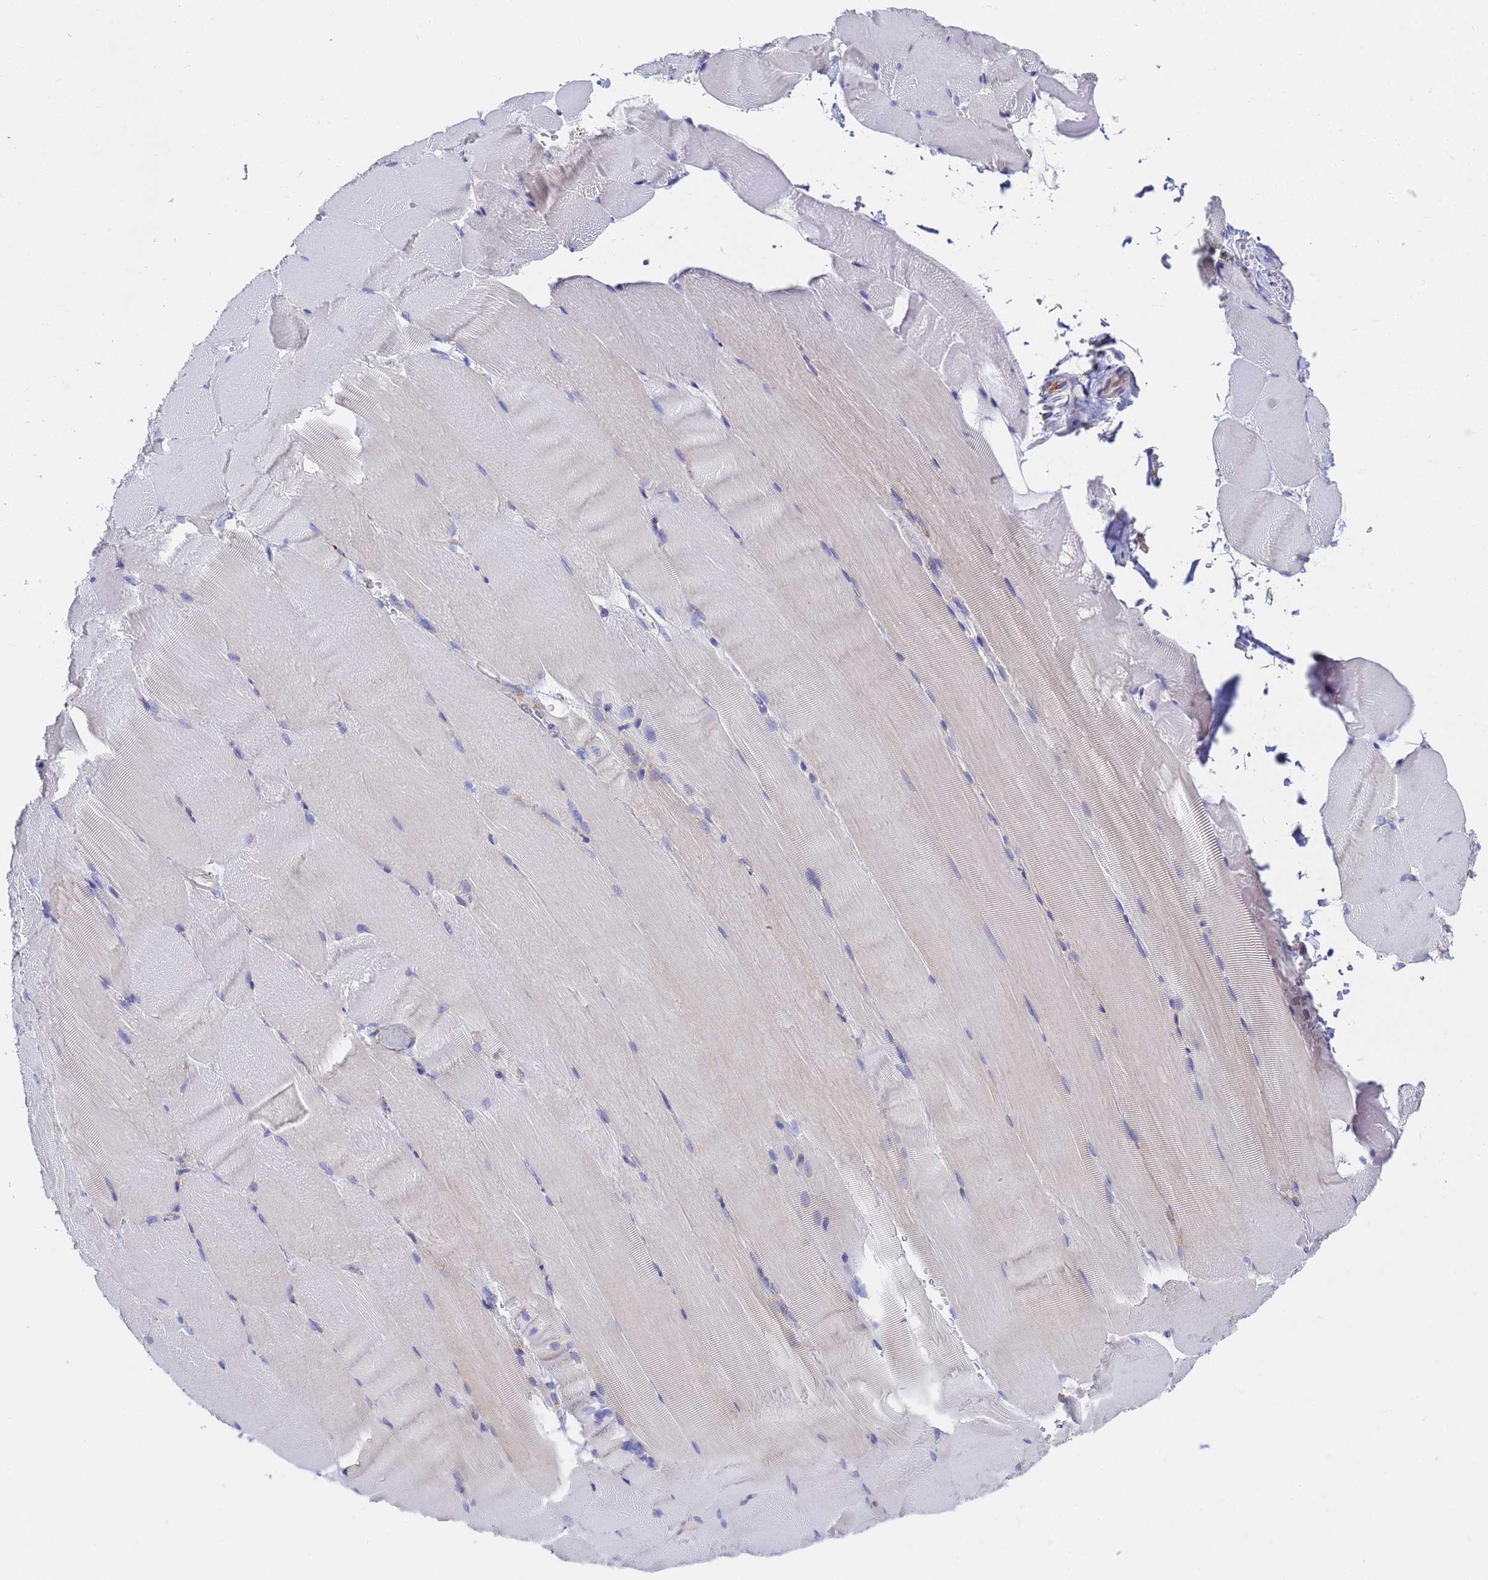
{"staining": {"intensity": "negative", "quantity": "none", "location": "none"}, "tissue": "skeletal muscle", "cell_type": "Myocytes", "image_type": "normal", "snomed": [{"axis": "morphology", "description": "Normal tissue, NOS"}, {"axis": "topography", "description": "Skeletal muscle"}, {"axis": "topography", "description": "Parathyroid gland"}], "caption": "High power microscopy photomicrograph of an immunohistochemistry (IHC) micrograph of unremarkable skeletal muscle, revealing no significant staining in myocytes. The staining is performed using DAB brown chromogen with nuclei counter-stained in using hematoxylin.", "gene": "CNIH4", "patient": {"sex": "female", "age": 37}}